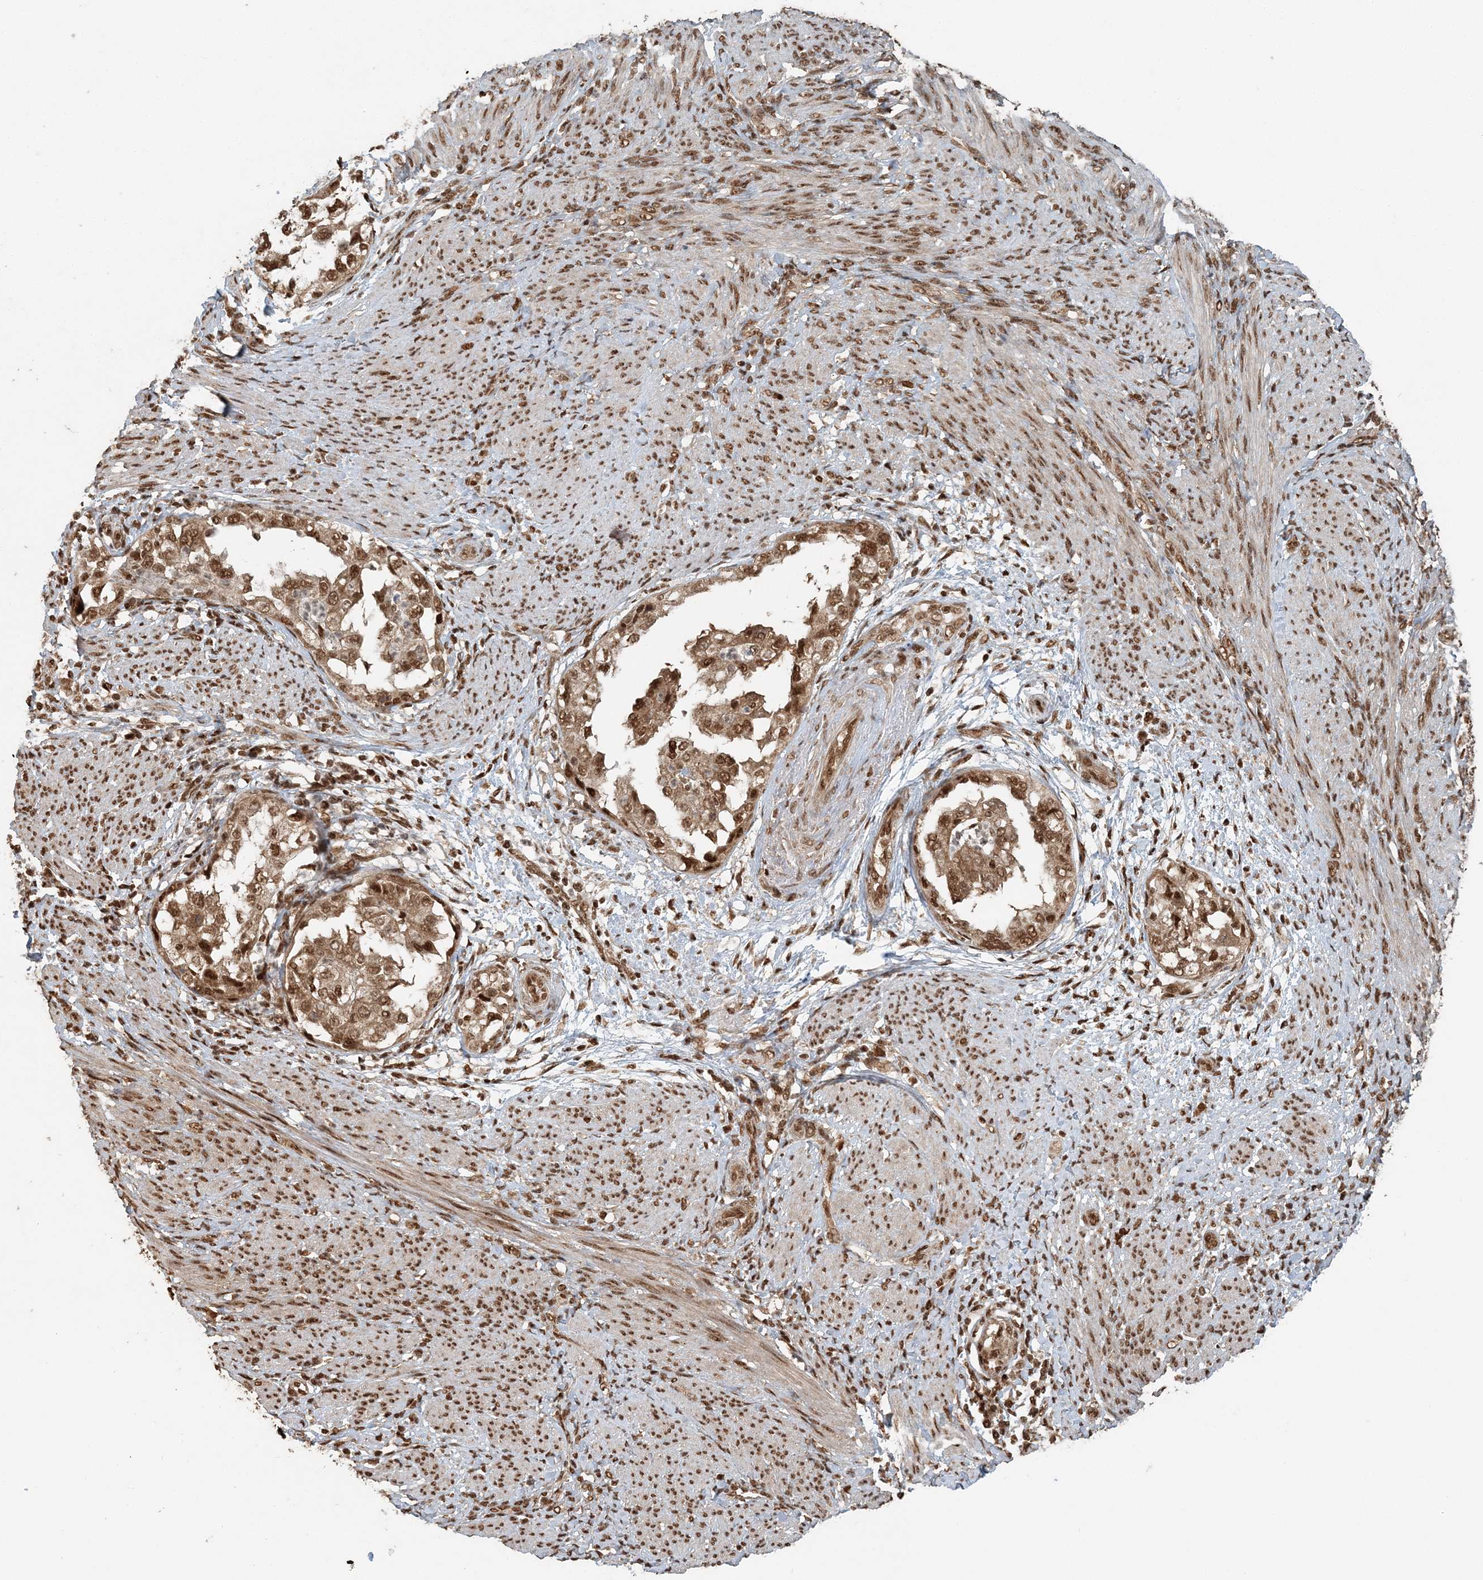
{"staining": {"intensity": "moderate", "quantity": ">75%", "location": "cytoplasmic/membranous,nuclear"}, "tissue": "endometrial cancer", "cell_type": "Tumor cells", "image_type": "cancer", "snomed": [{"axis": "morphology", "description": "Adenocarcinoma, NOS"}, {"axis": "topography", "description": "Endometrium"}], "caption": "The micrograph displays staining of endometrial adenocarcinoma, revealing moderate cytoplasmic/membranous and nuclear protein positivity (brown color) within tumor cells. The protein of interest is shown in brown color, while the nuclei are stained blue.", "gene": "ARHGAP35", "patient": {"sex": "female", "age": 85}}